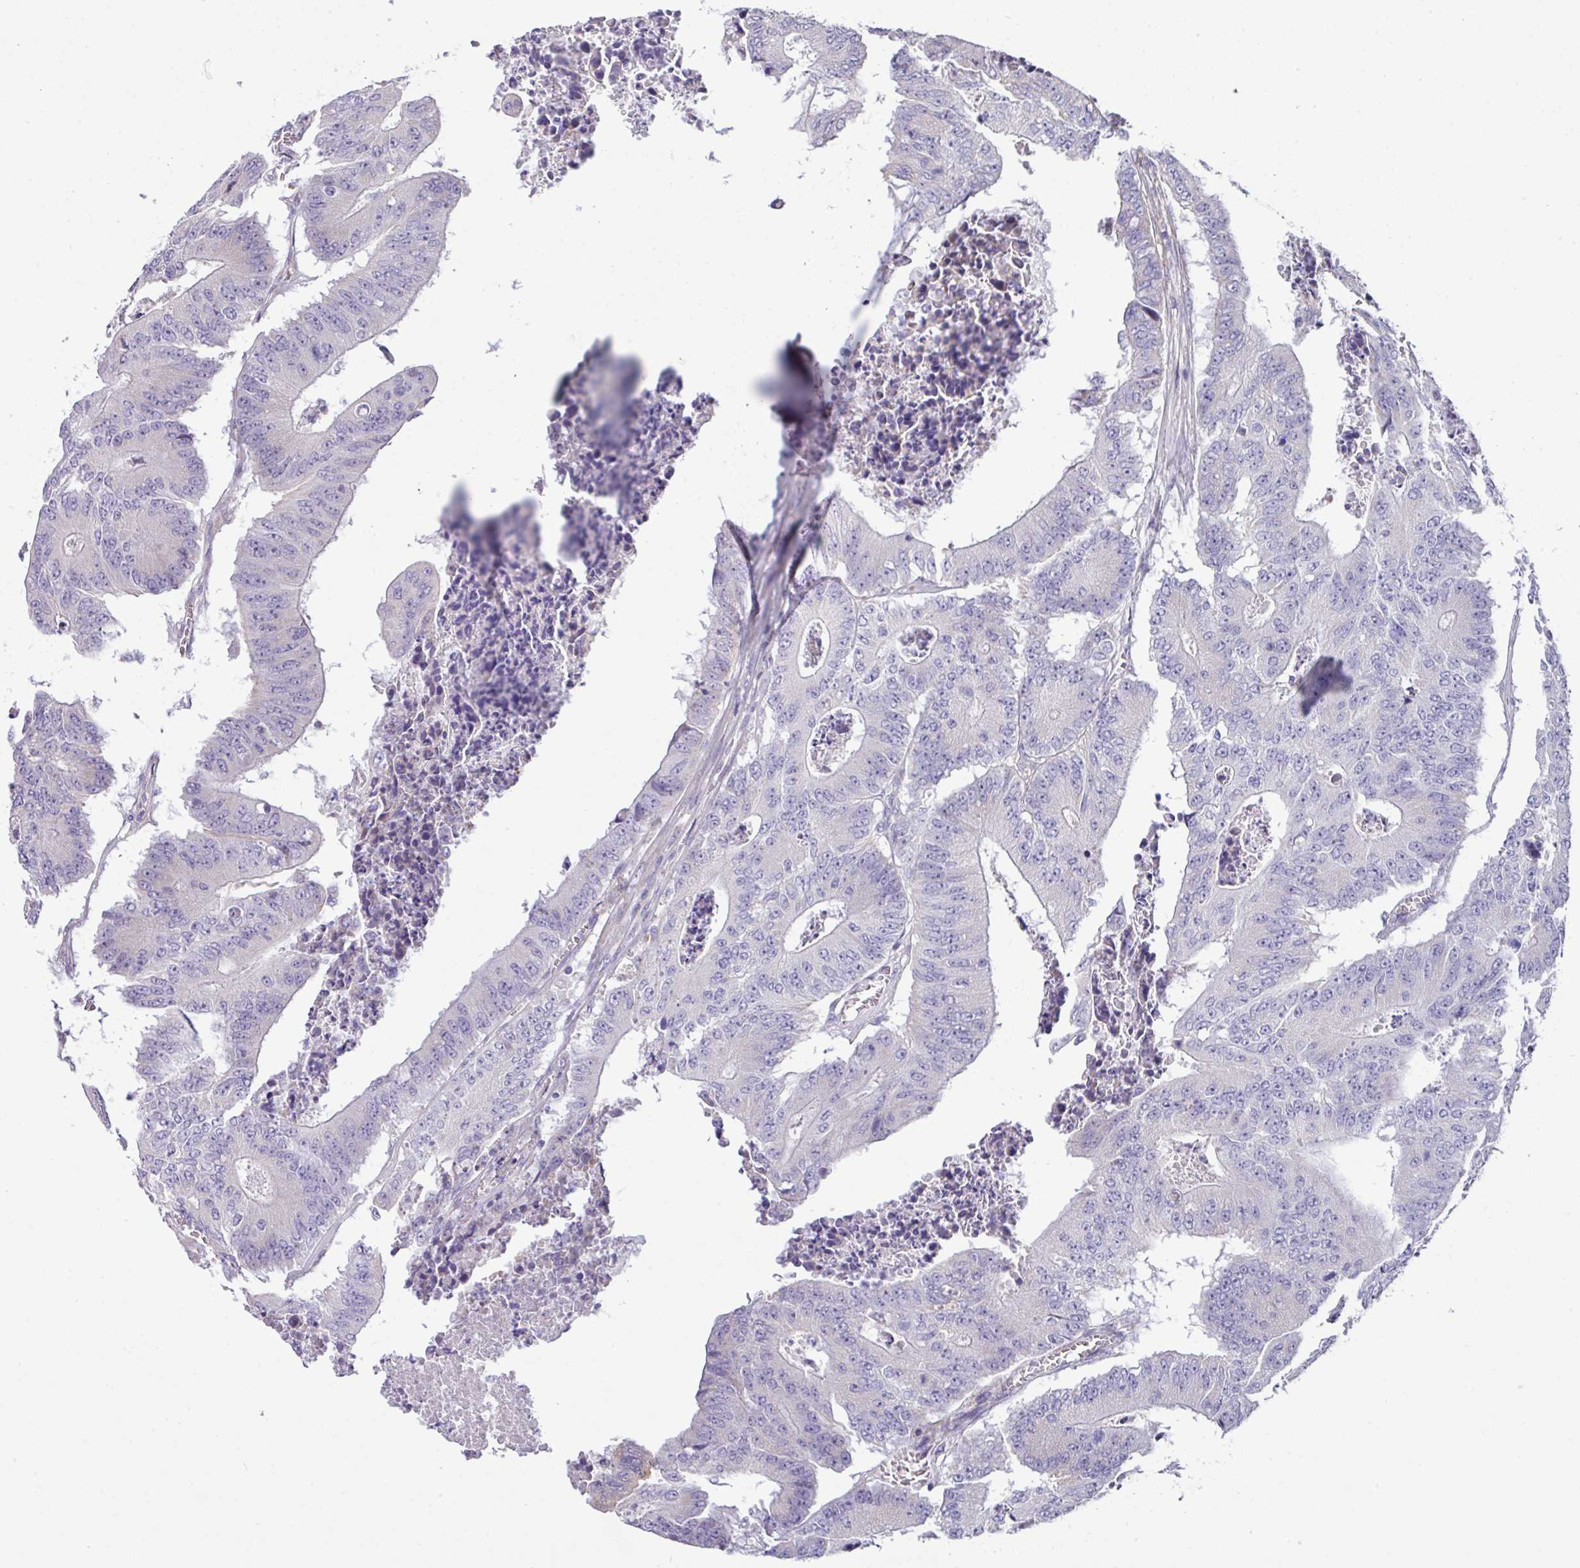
{"staining": {"intensity": "negative", "quantity": "none", "location": "none"}, "tissue": "colorectal cancer", "cell_type": "Tumor cells", "image_type": "cancer", "snomed": [{"axis": "morphology", "description": "Adenocarcinoma, NOS"}, {"axis": "topography", "description": "Colon"}], "caption": "The micrograph demonstrates no significant positivity in tumor cells of colorectal cancer.", "gene": "IRGC", "patient": {"sex": "male", "age": 87}}